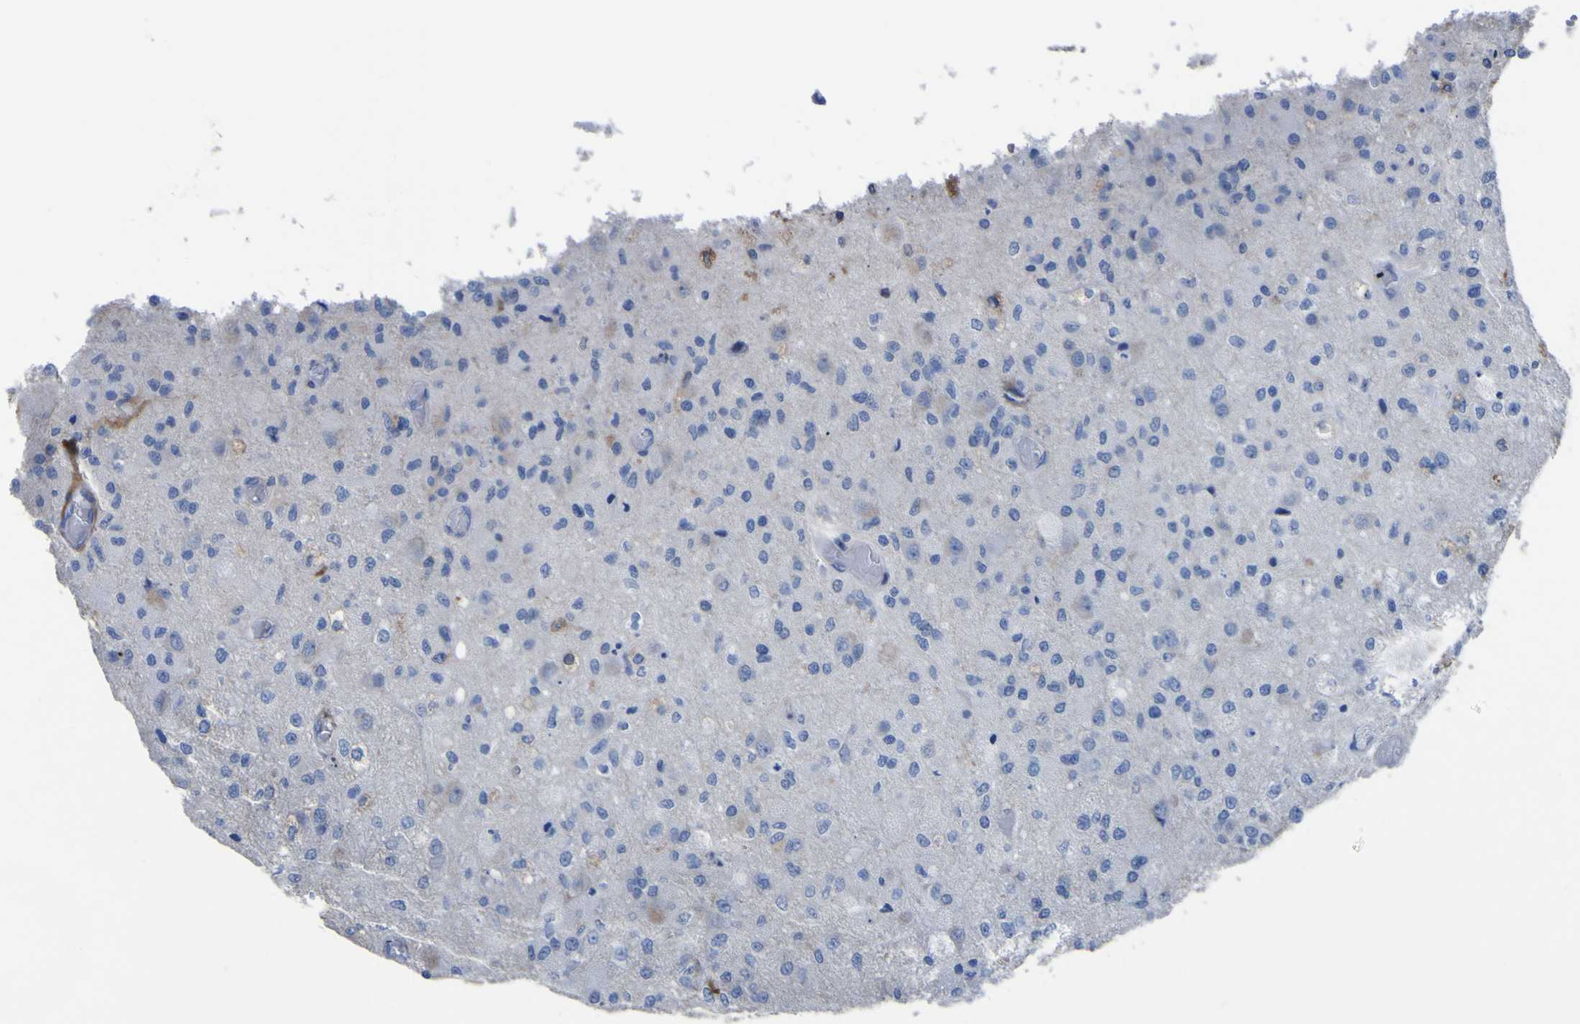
{"staining": {"intensity": "weak", "quantity": "<25%", "location": "cytoplasmic/membranous"}, "tissue": "glioma", "cell_type": "Tumor cells", "image_type": "cancer", "snomed": [{"axis": "morphology", "description": "Normal tissue, NOS"}, {"axis": "morphology", "description": "Glioma, malignant, High grade"}, {"axis": "topography", "description": "Cerebral cortex"}], "caption": "This photomicrograph is of malignant high-grade glioma stained with IHC to label a protein in brown with the nuclei are counter-stained blue. There is no expression in tumor cells. Nuclei are stained in blue.", "gene": "AGO4", "patient": {"sex": "male", "age": 77}}